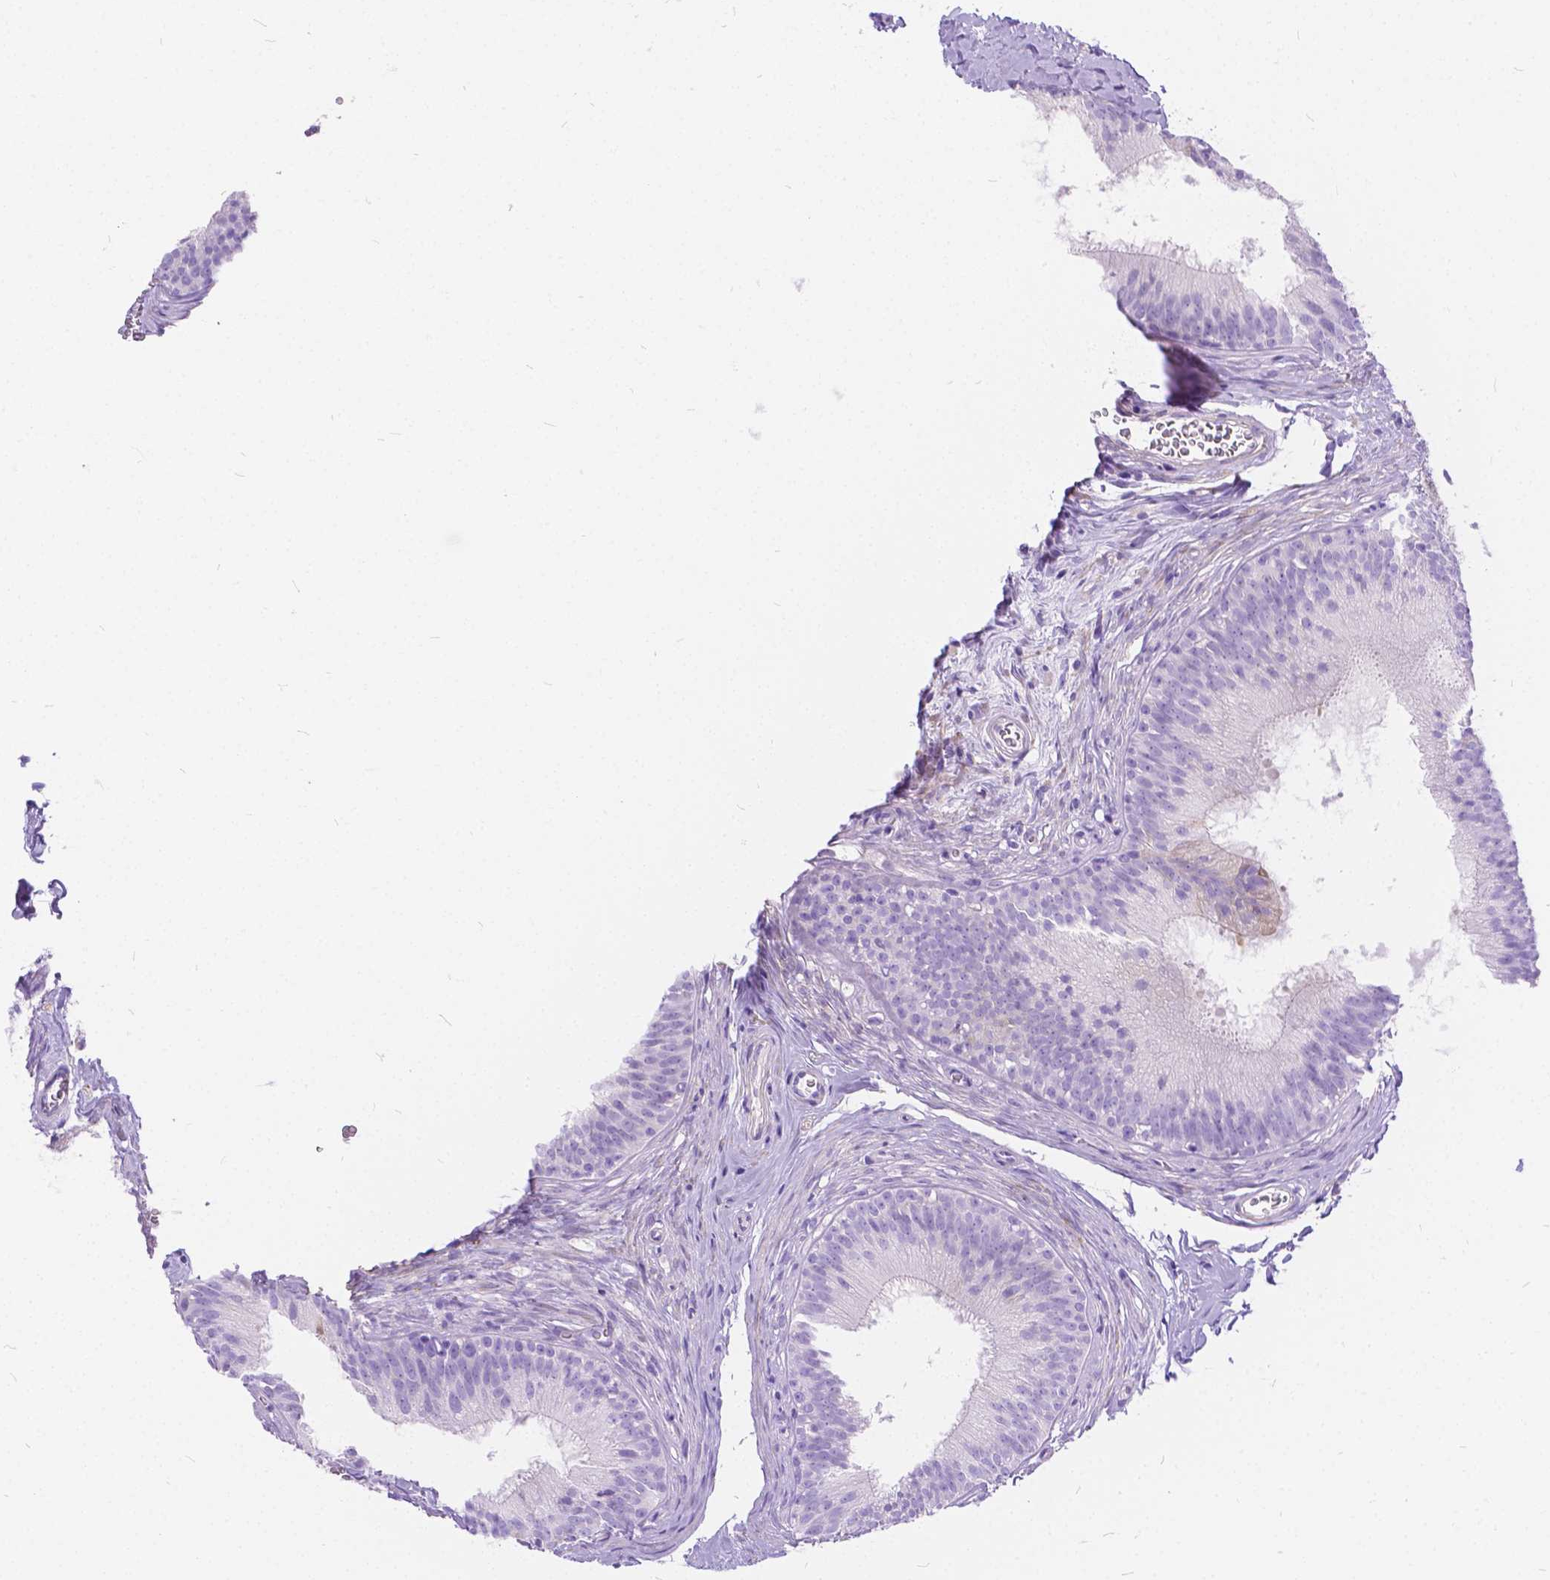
{"staining": {"intensity": "negative", "quantity": "none", "location": "none"}, "tissue": "epididymis", "cell_type": "Glandular cells", "image_type": "normal", "snomed": [{"axis": "morphology", "description": "Normal tissue, NOS"}, {"axis": "topography", "description": "Epididymis"}], "caption": "The image reveals no staining of glandular cells in normal epididymis.", "gene": "CHRM1", "patient": {"sex": "male", "age": 24}}